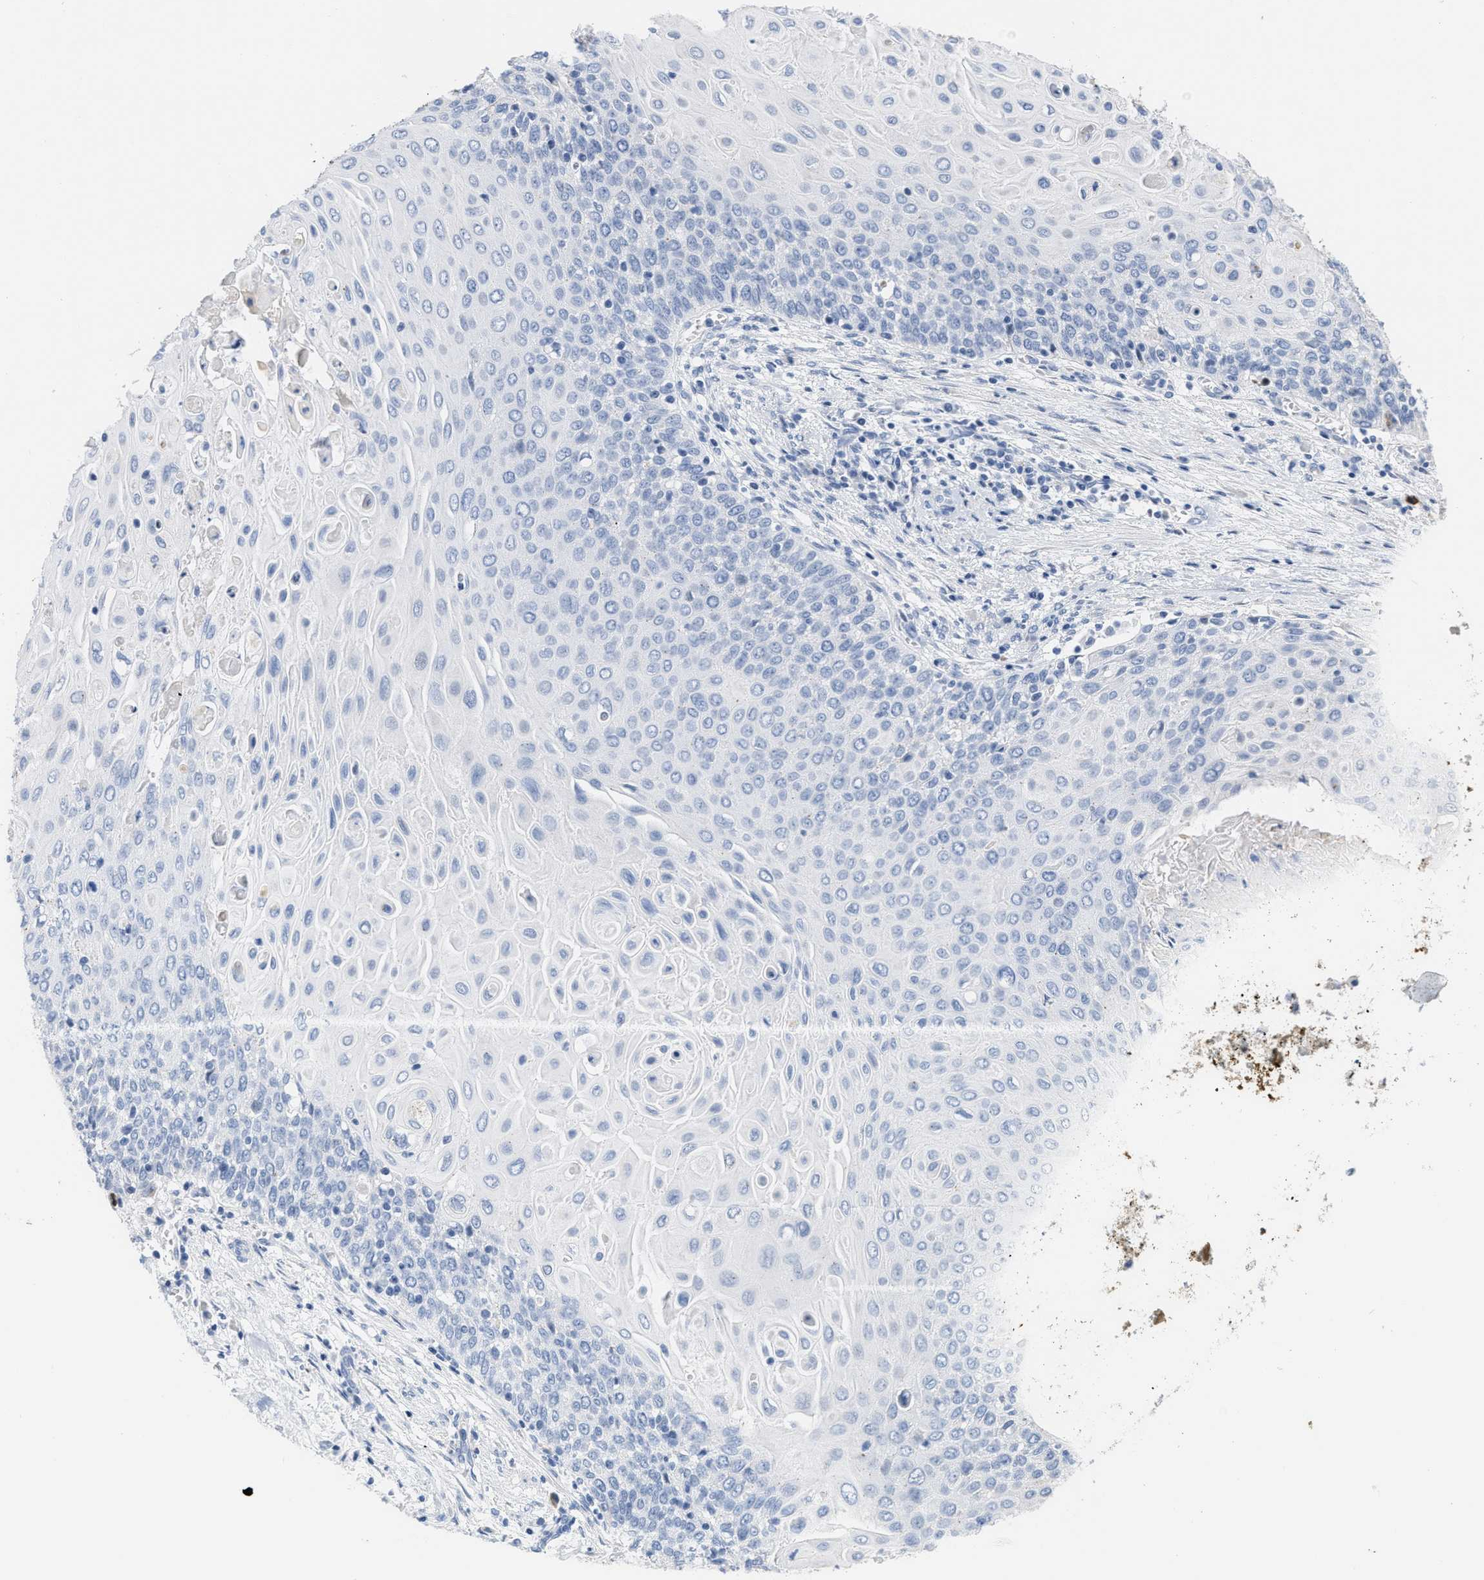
{"staining": {"intensity": "negative", "quantity": "none", "location": "none"}, "tissue": "cervical cancer", "cell_type": "Tumor cells", "image_type": "cancer", "snomed": [{"axis": "morphology", "description": "Squamous cell carcinoma, NOS"}, {"axis": "topography", "description": "Cervix"}], "caption": "The histopathology image displays no staining of tumor cells in squamous cell carcinoma (cervical).", "gene": "CRYM", "patient": {"sex": "female", "age": 39}}